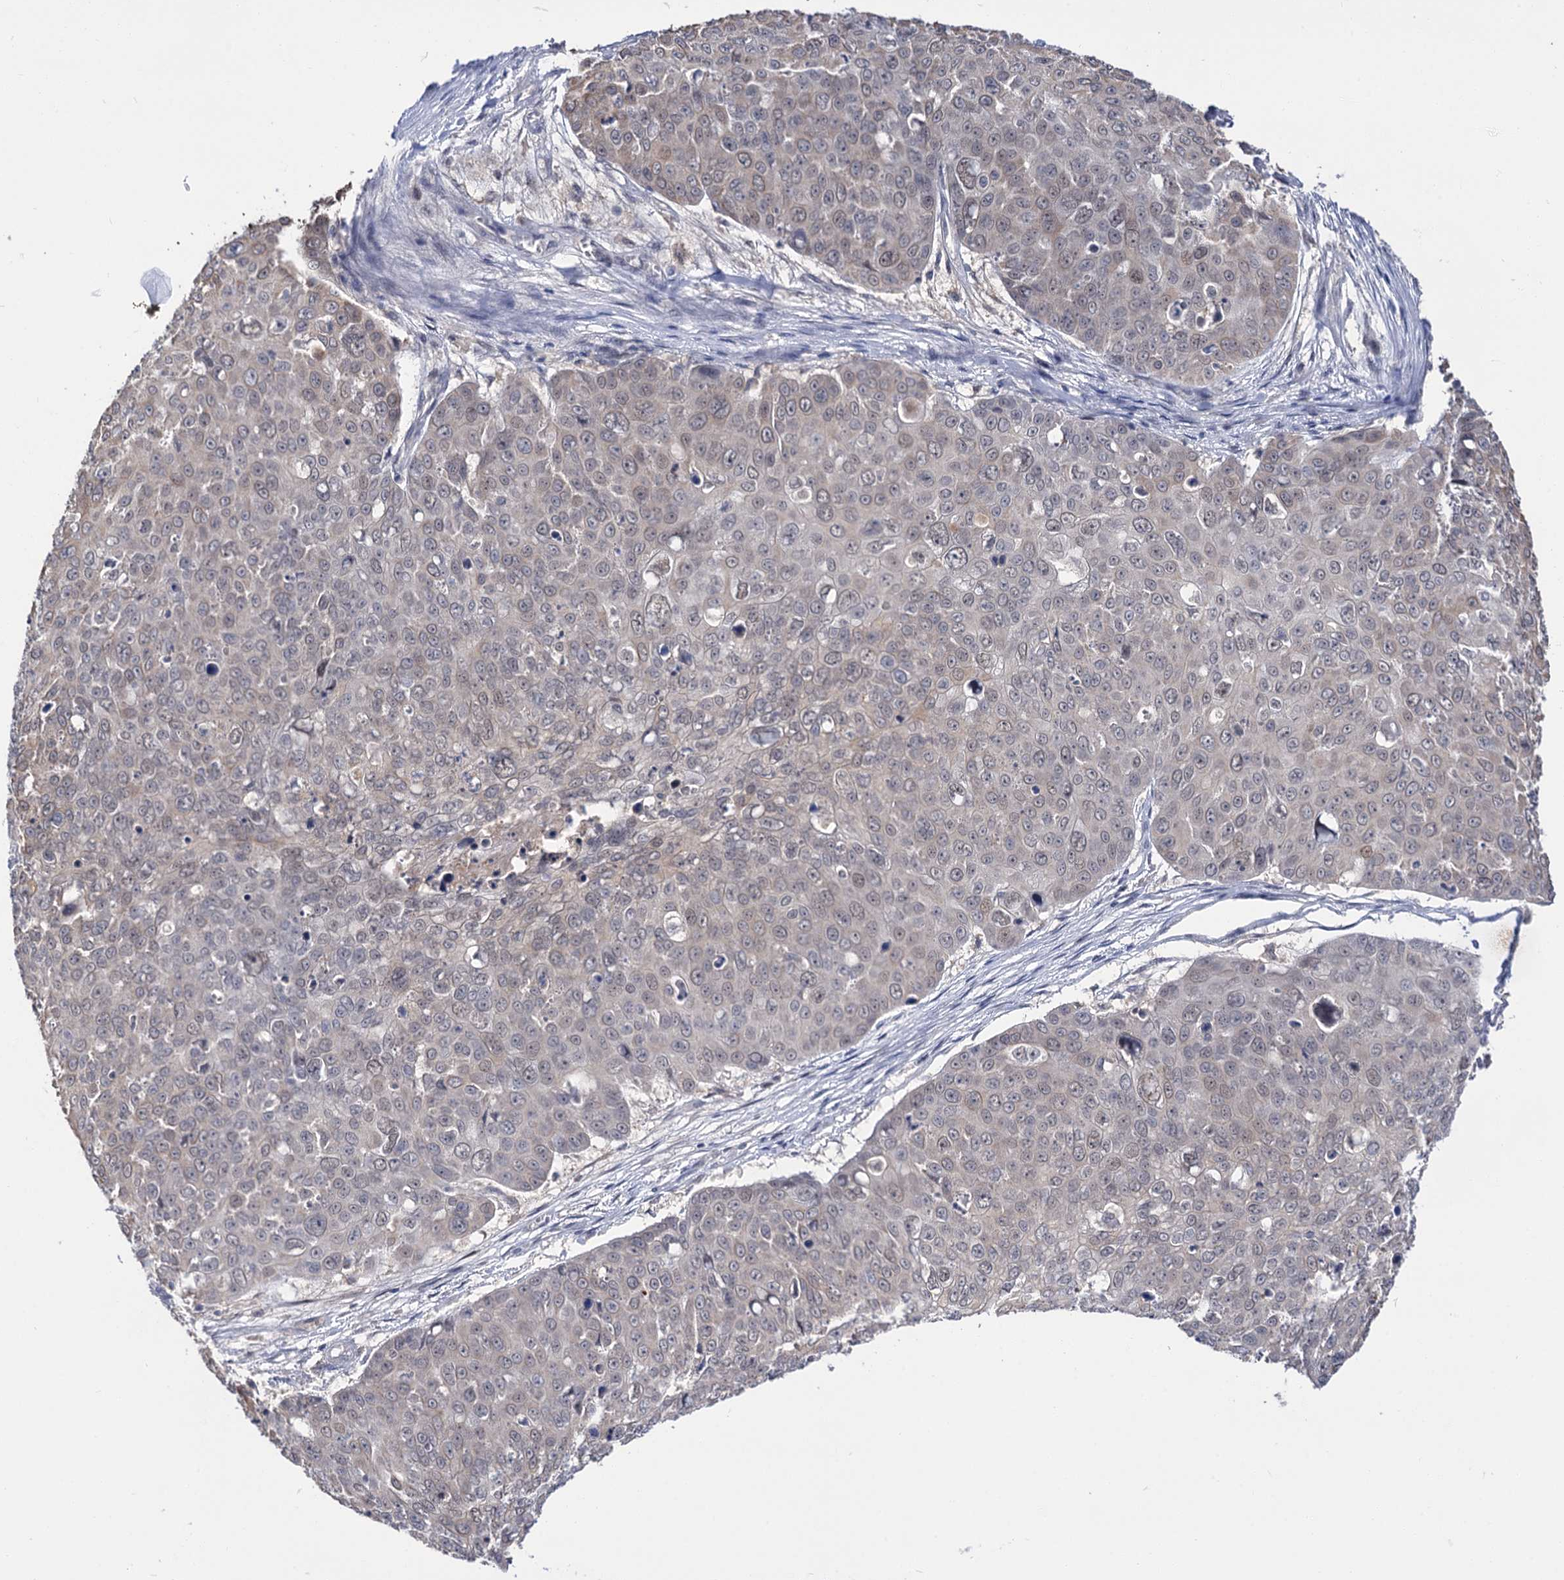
{"staining": {"intensity": "negative", "quantity": "none", "location": "none"}, "tissue": "skin cancer", "cell_type": "Tumor cells", "image_type": "cancer", "snomed": [{"axis": "morphology", "description": "Squamous cell carcinoma, NOS"}, {"axis": "topography", "description": "Skin"}], "caption": "Histopathology image shows no significant protein staining in tumor cells of skin squamous cell carcinoma.", "gene": "NEK10", "patient": {"sex": "male", "age": 71}}